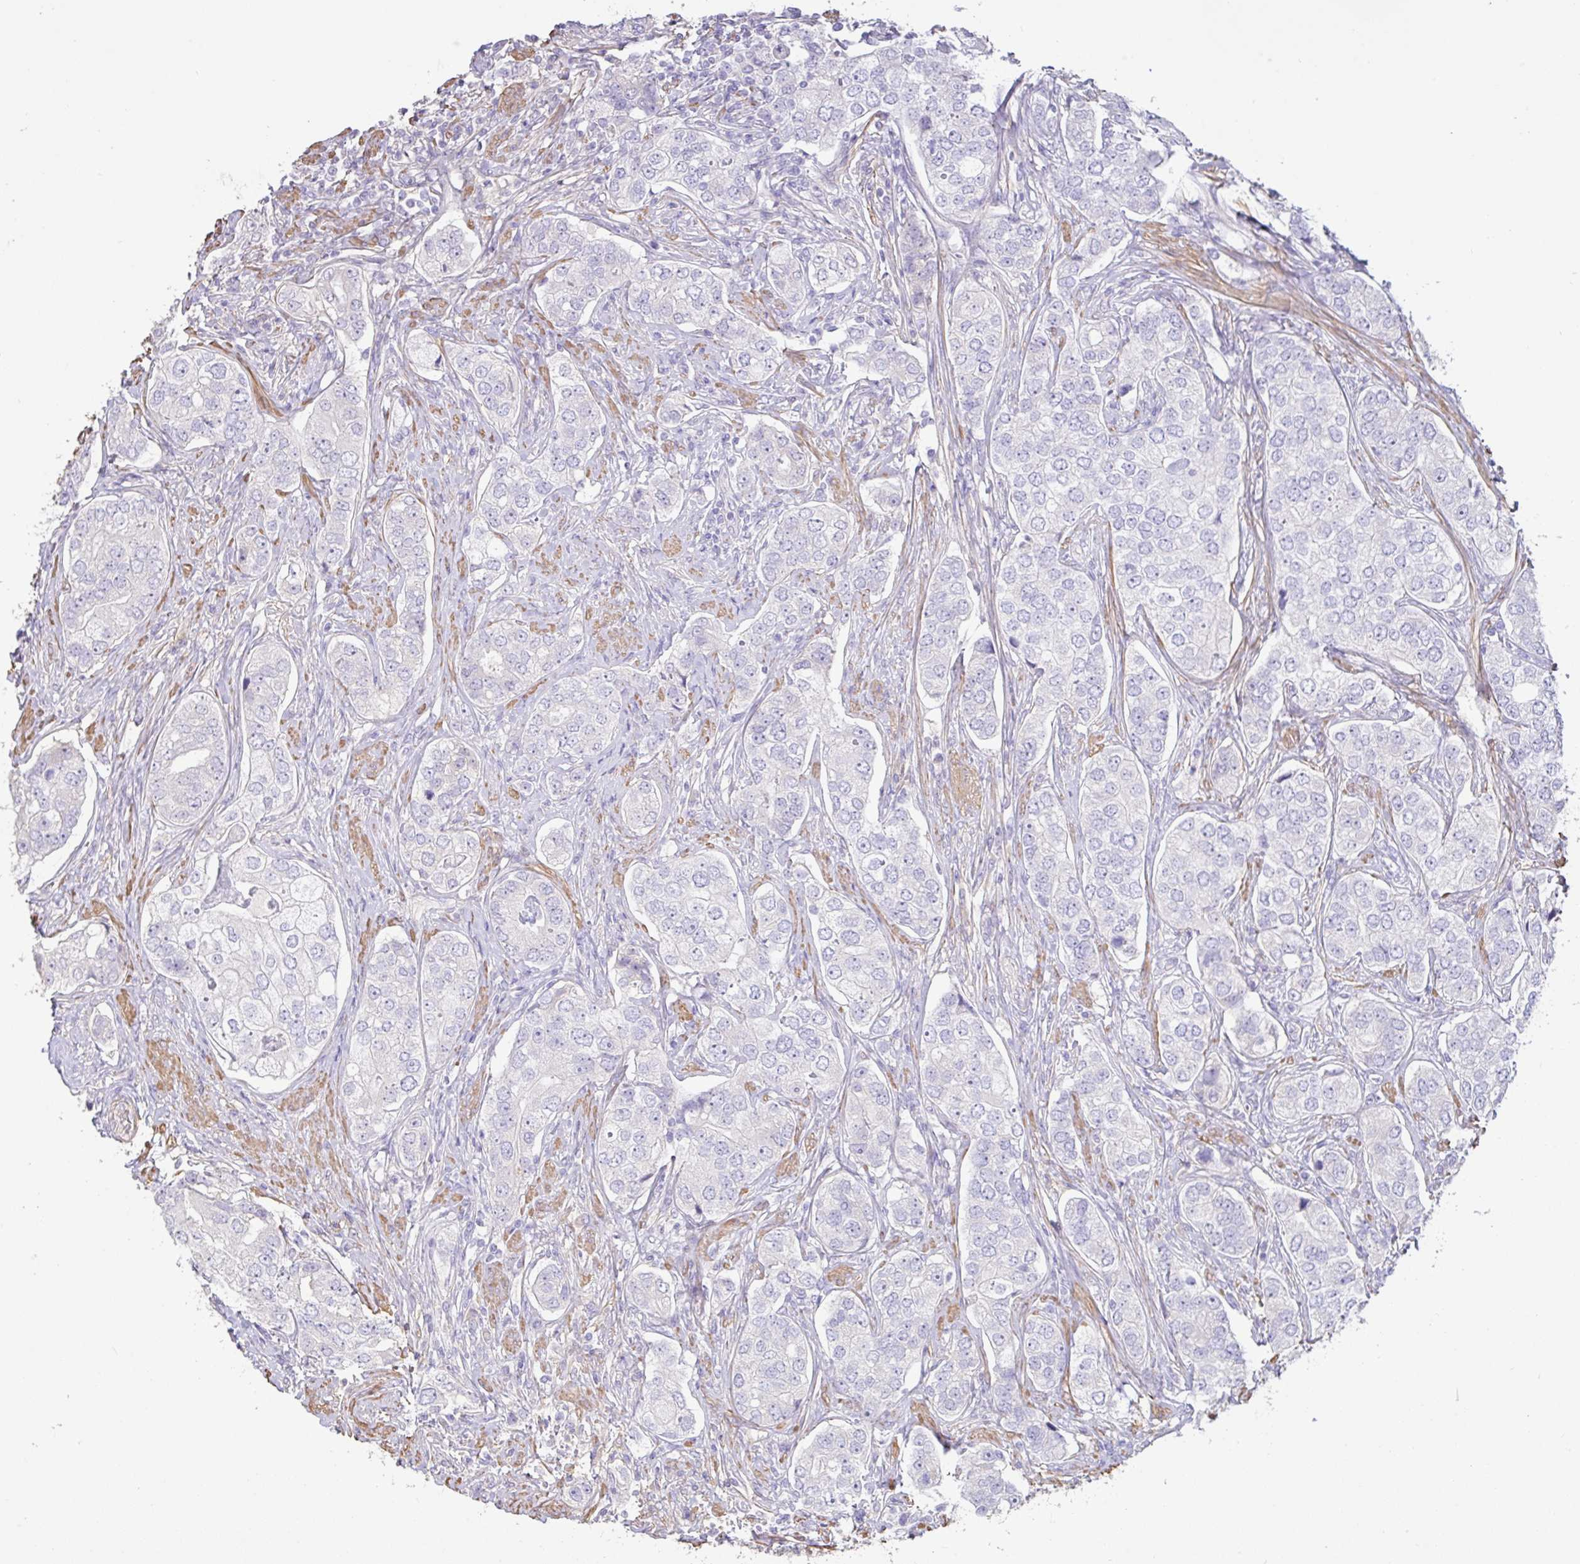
{"staining": {"intensity": "negative", "quantity": "none", "location": "none"}, "tissue": "prostate cancer", "cell_type": "Tumor cells", "image_type": "cancer", "snomed": [{"axis": "morphology", "description": "Adenocarcinoma, High grade"}, {"axis": "topography", "description": "Prostate"}], "caption": "Immunohistochemistry micrograph of adenocarcinoma (high-grade) (prostate) stained for a protein (brown), which demonstrates no staining in tumor cells.", "gene": "PYGM", "patient": {"sex": "male", "age": 60}}